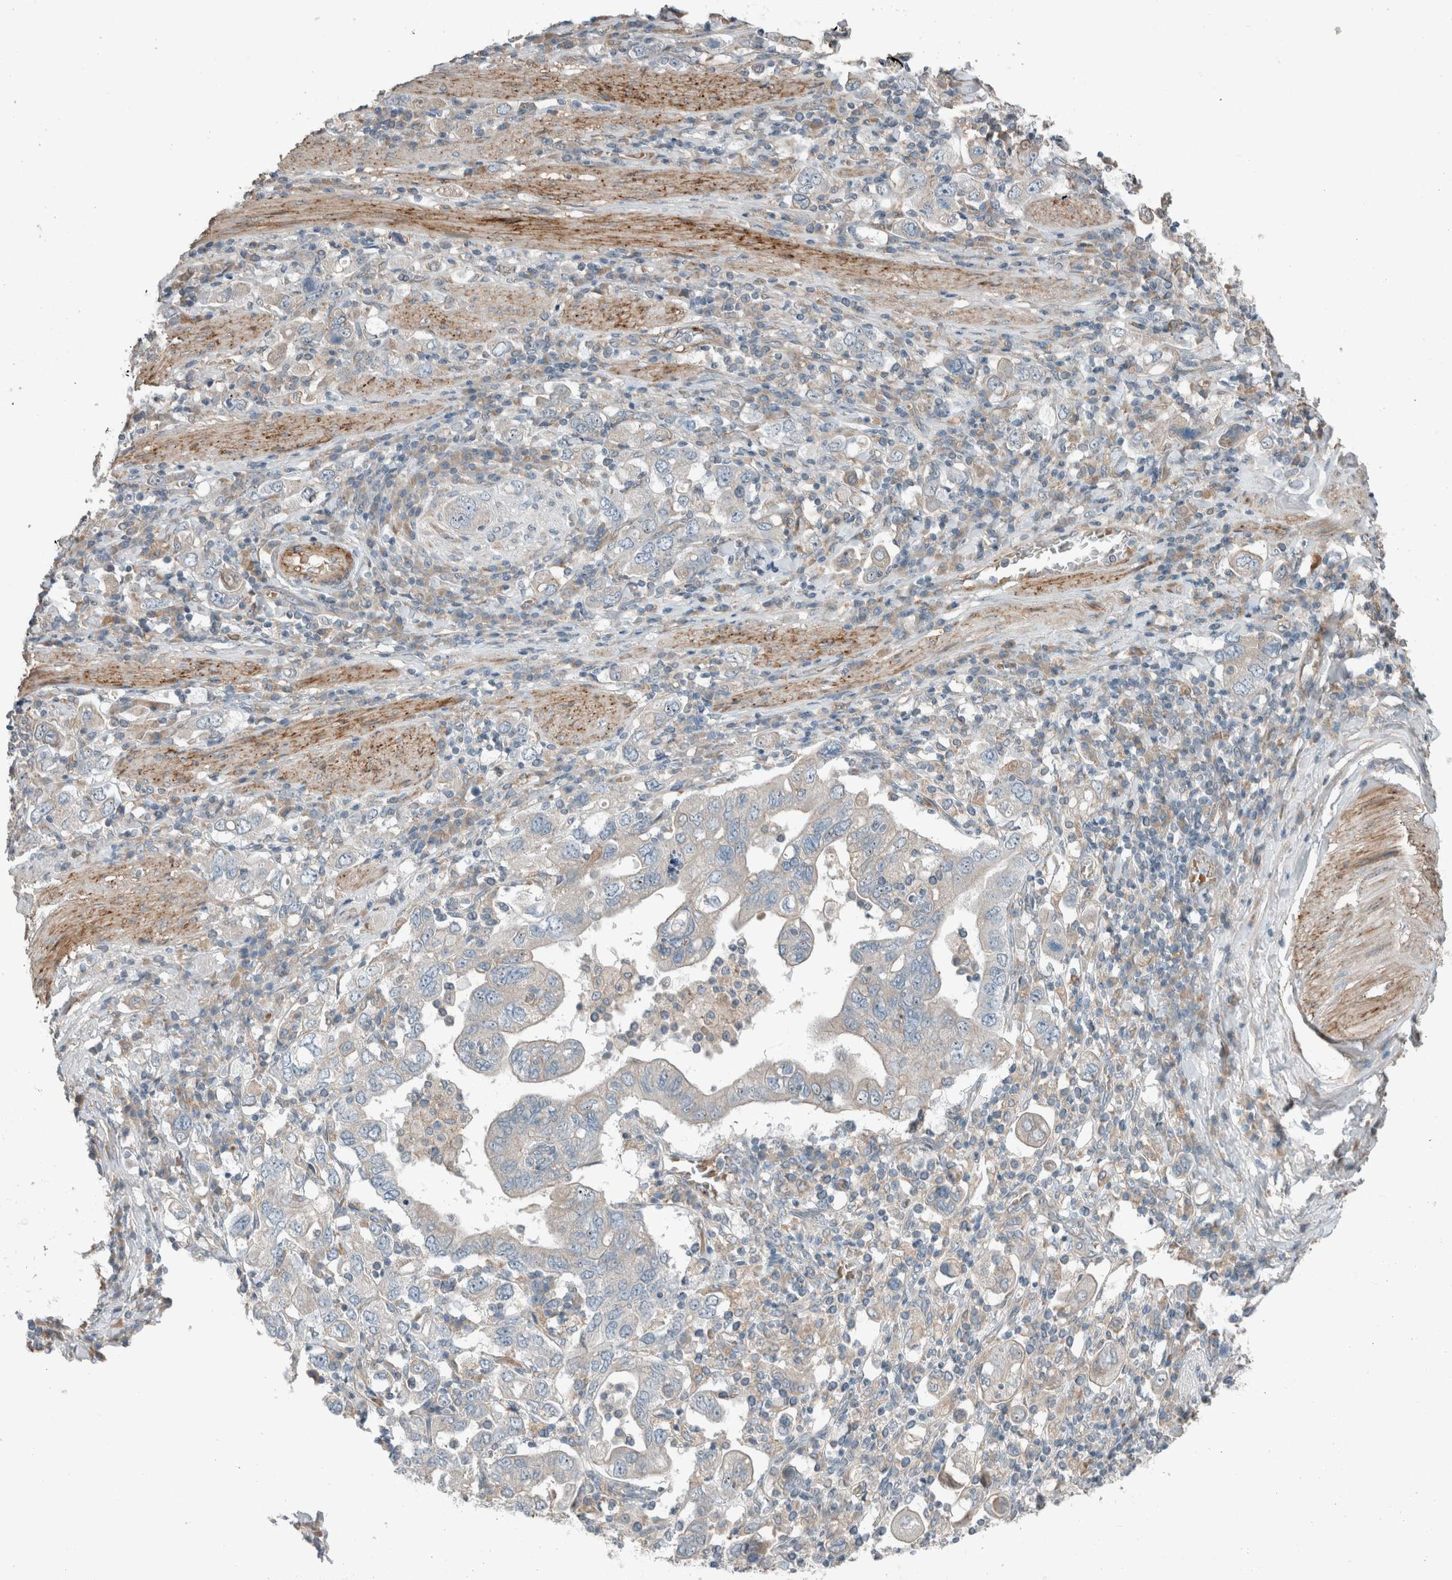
{"staining": {"intensity": "negative", "quantity": "none", "location": "none"}, "tissue": "stomach cancer", "cell_type": "Tumor cells", "image_type": "cancer", "snomed": [{"axis": "morphology", "description": "Adenocarcinoma, NOS"}, {"axis": "topography", "description": "Stomach, upper"}], "caption": "Tumor cells are negative for brown protein staining in stomach cancer (adenocarcinoma).", "gene": "JADE2", "patient": {"sex": "male", "age": 62}}